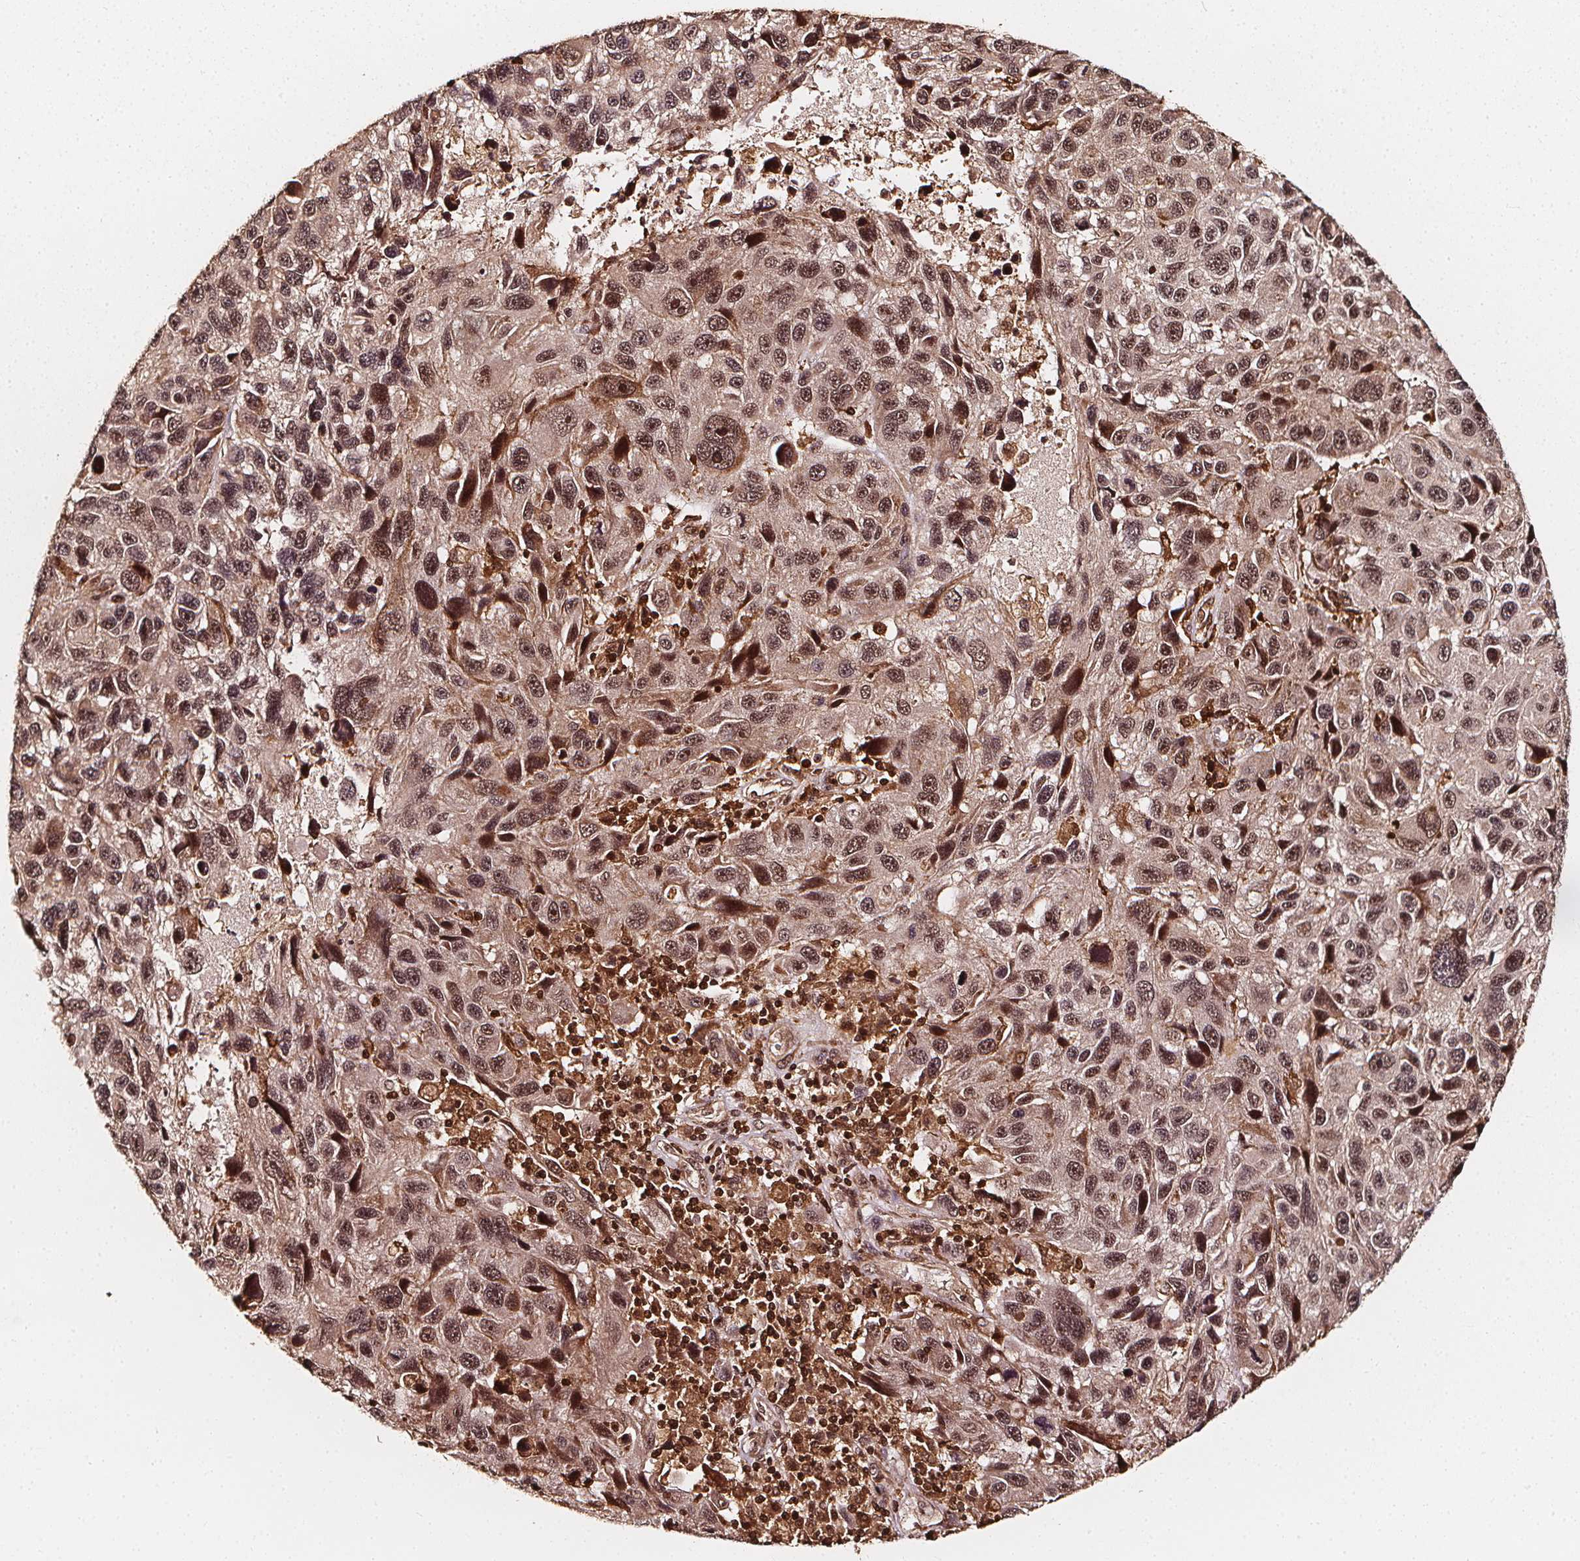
{"staining": {"intensity": "moderate", "quantity": ">75%", "location": "cytoplasmic/membranous,nuclear"}, "tissue": "melanoma", "cell_type": "Tumor cells", "image_type": "cancer", "snomed": [{"axis": "morphology", "description": "Malignant melanoma, NOS"}, {"axis": "topography", "description": "Skin"}], "caption": "Immunohistochemical staining of human malignant melanoma reveals medium levels of moderate cytoplasmic/membranous and nuclear positivity in about >75% of tumor cells.", "gene": "EXOSC9", "patient": {"sex": "male", "age": 53}}